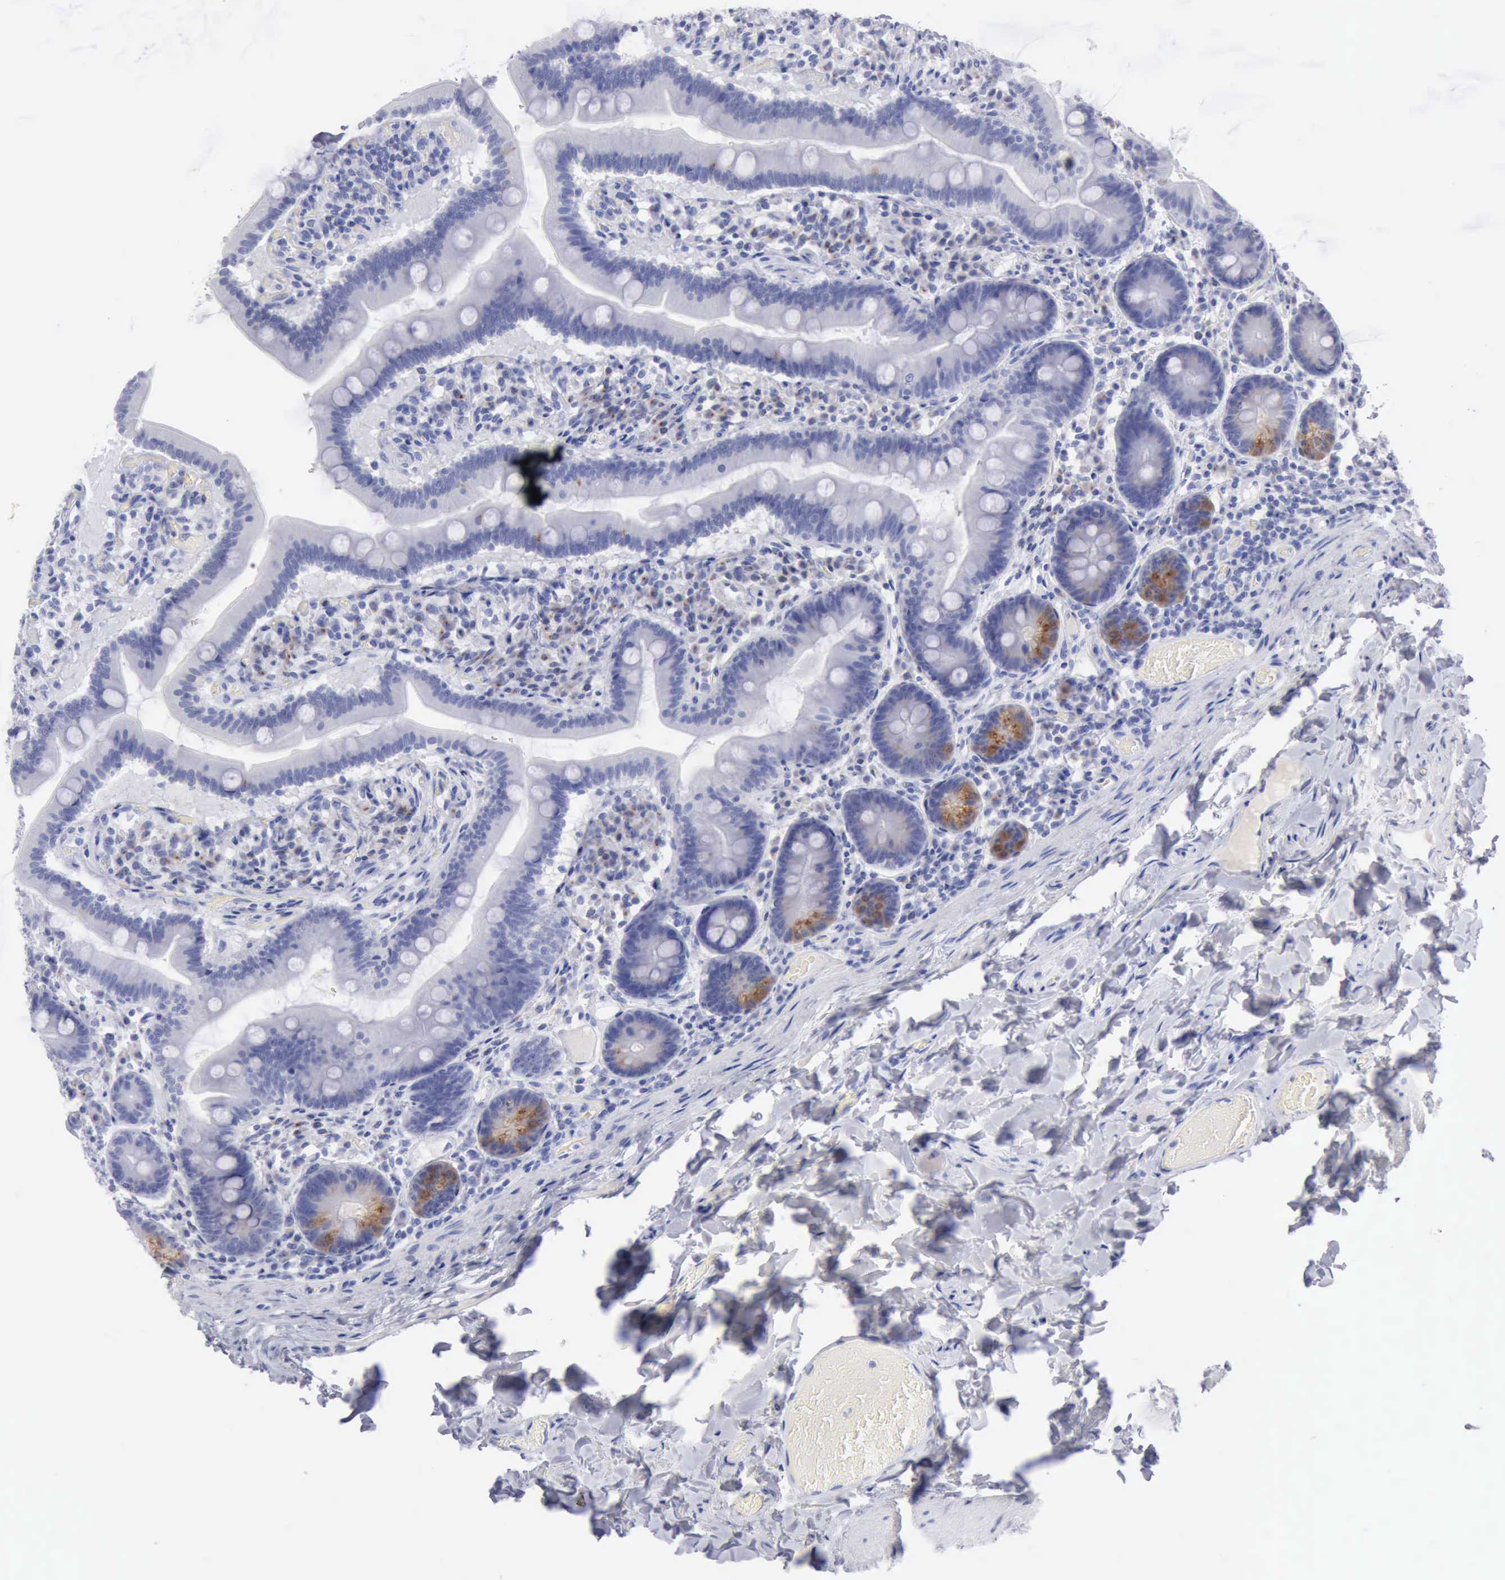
{"staining": {"intensity": "moderate", "quantity": ">75%", "location": "cytoplasmic/membranous"}, "tissue": "duodenum", "cell_type": "Glandular cells", "image_type": "normal", "snomed": [{"axis": "morphology", "description": "Normal tissue, NOS"}, {"axis": "topography", "description": "Duodenum"}], "caption": "This photomicrograph shows normal duodenum stained with IHC to label a protein in brown. The cytoplasmic/membranous of glandular cells show moderate positivity for the protein. Nuclei are counter-stained blue.", "gene": "ANGEL1", "patient": {"sex": "male", "age": 66}}